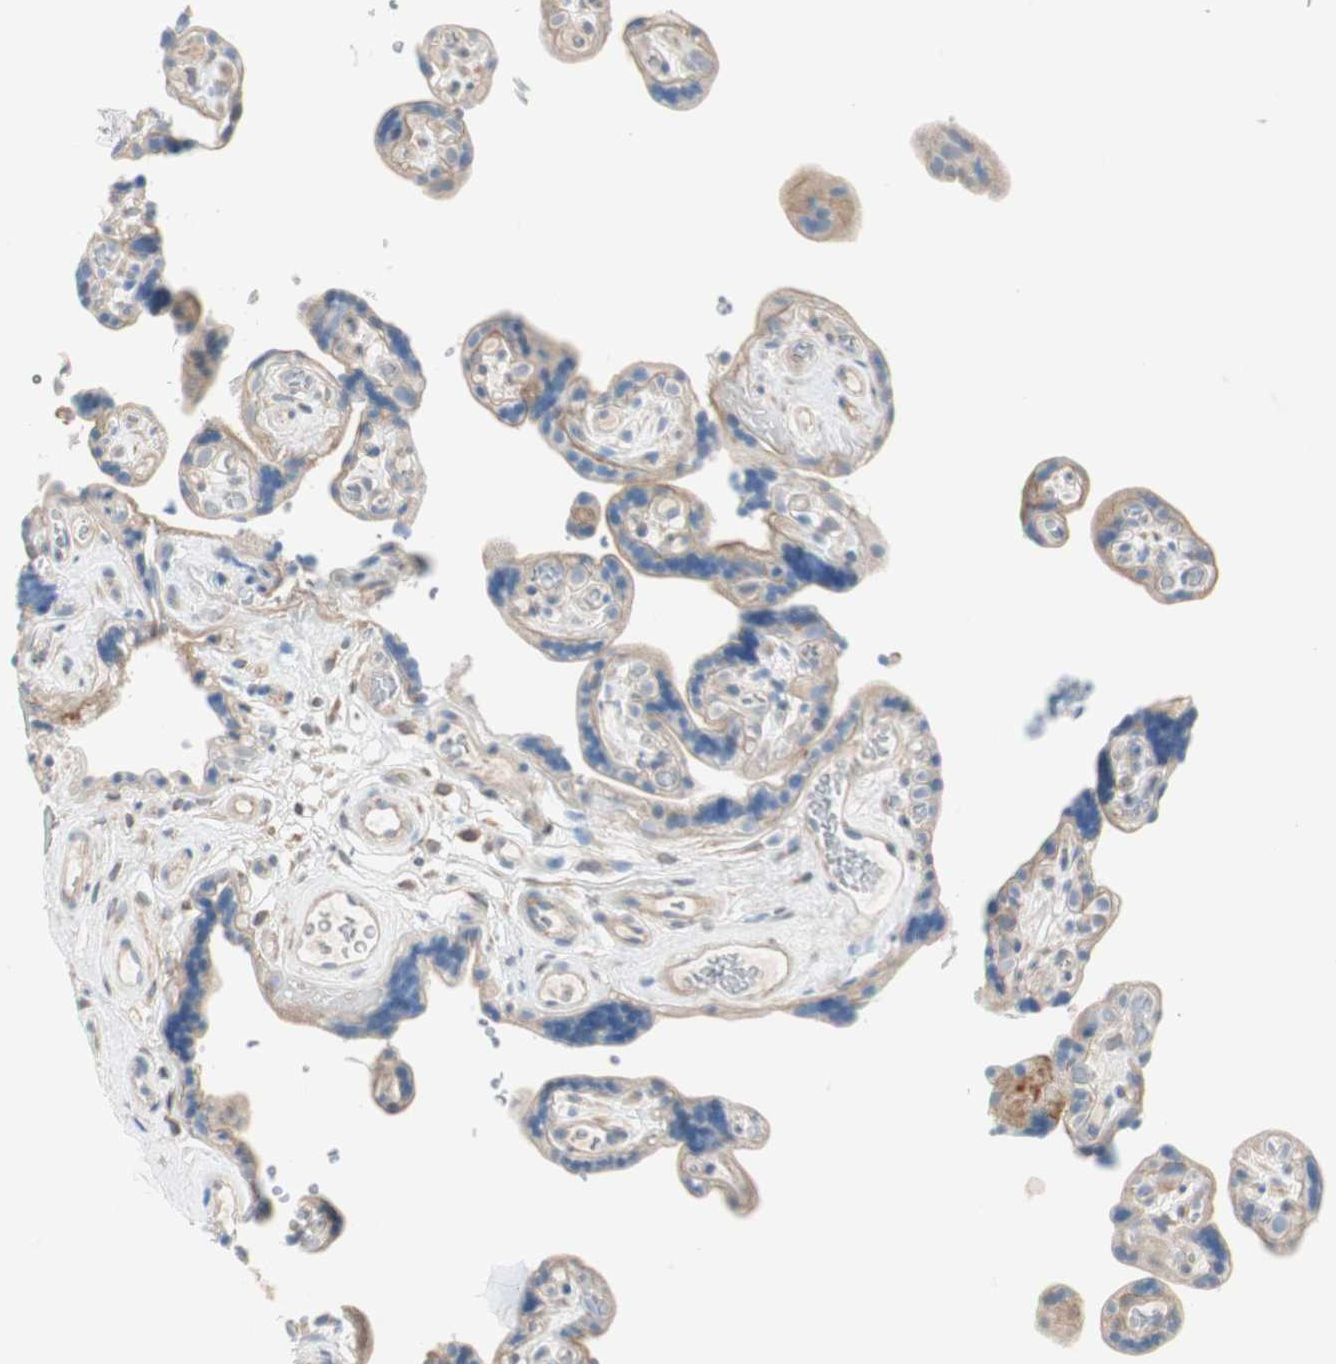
{"staining": {"intensity": "weak", "quantity": "<25%", "location": "cytoplasmic/membranous"}, "tissue": "placenta", "cell_type": "Decidual cells", "image_type": "normal", "snomed": [{"axis": "morphology", "description": "Normal tissue, NOS"}, {"axis": "topography", "description": "Placenta"}], "caption": "Decidual cells are negative for brown protein staining in unremarkable placenta. The staining is performed using DAB brown chromogen with nuclei counter-stained in using hematoxylin.", "gene": "CDK3", "patient": {"sex": "female", "age": 30}}